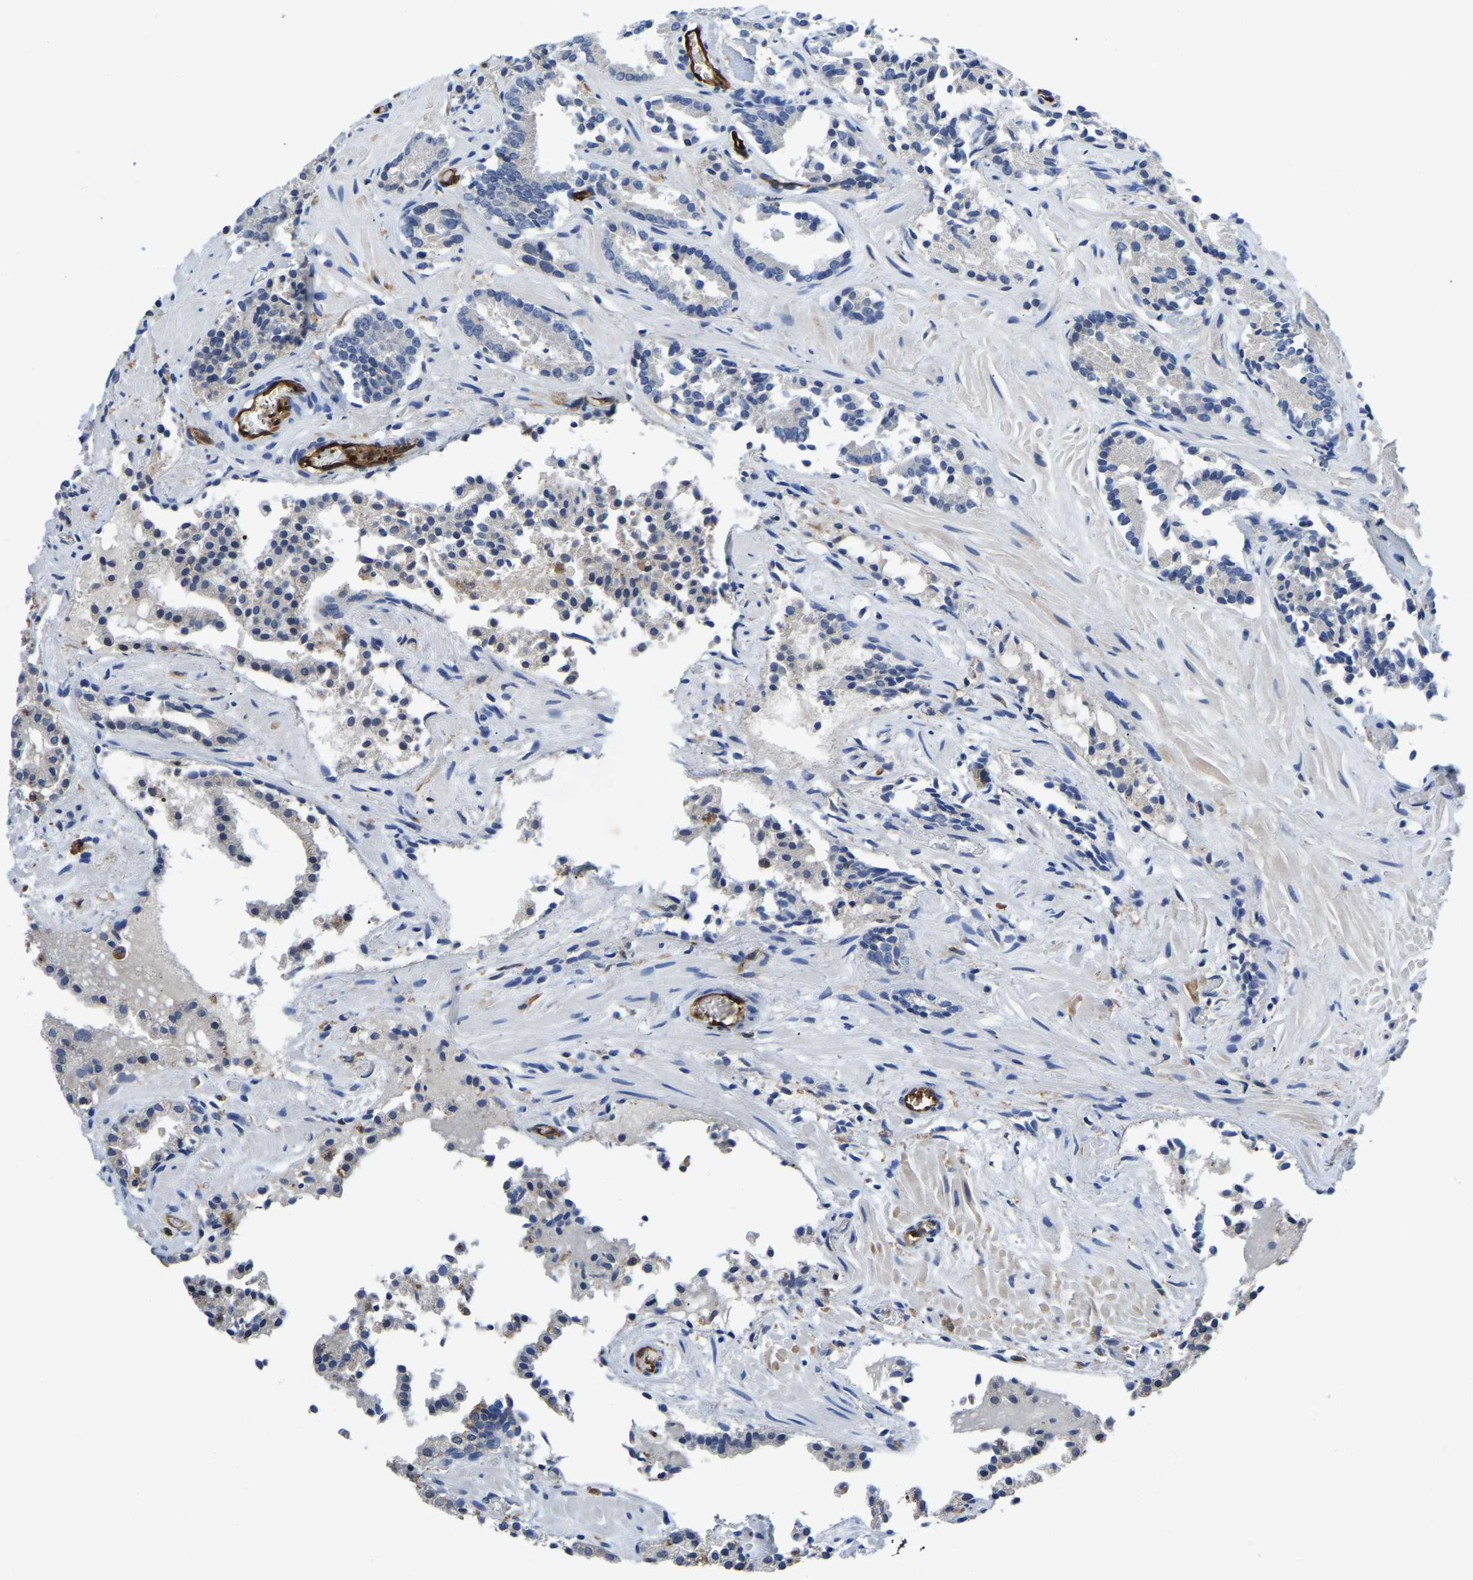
{"staining": {"intensity": "negative", "quantity": "none", "location": "none"}, "tissue": "prostate cancer", "cell_type": "Tumor cells", "image_type": "cancer", "snomed": [{"axis": "morphology", "description": "Adenocarcinoma, Low grade"}, {"axis": "topography", "description": "Prostate"}], "caption": "Immunohistochemistry of human prostate adenocarcinoma (low-grade) exhibits no positivity in tumor cells. (Brightfield microscopy of DAB IHC at high magnification).", "gene": "ATG2B", "patient": {"sex": "male", "age": 51}}